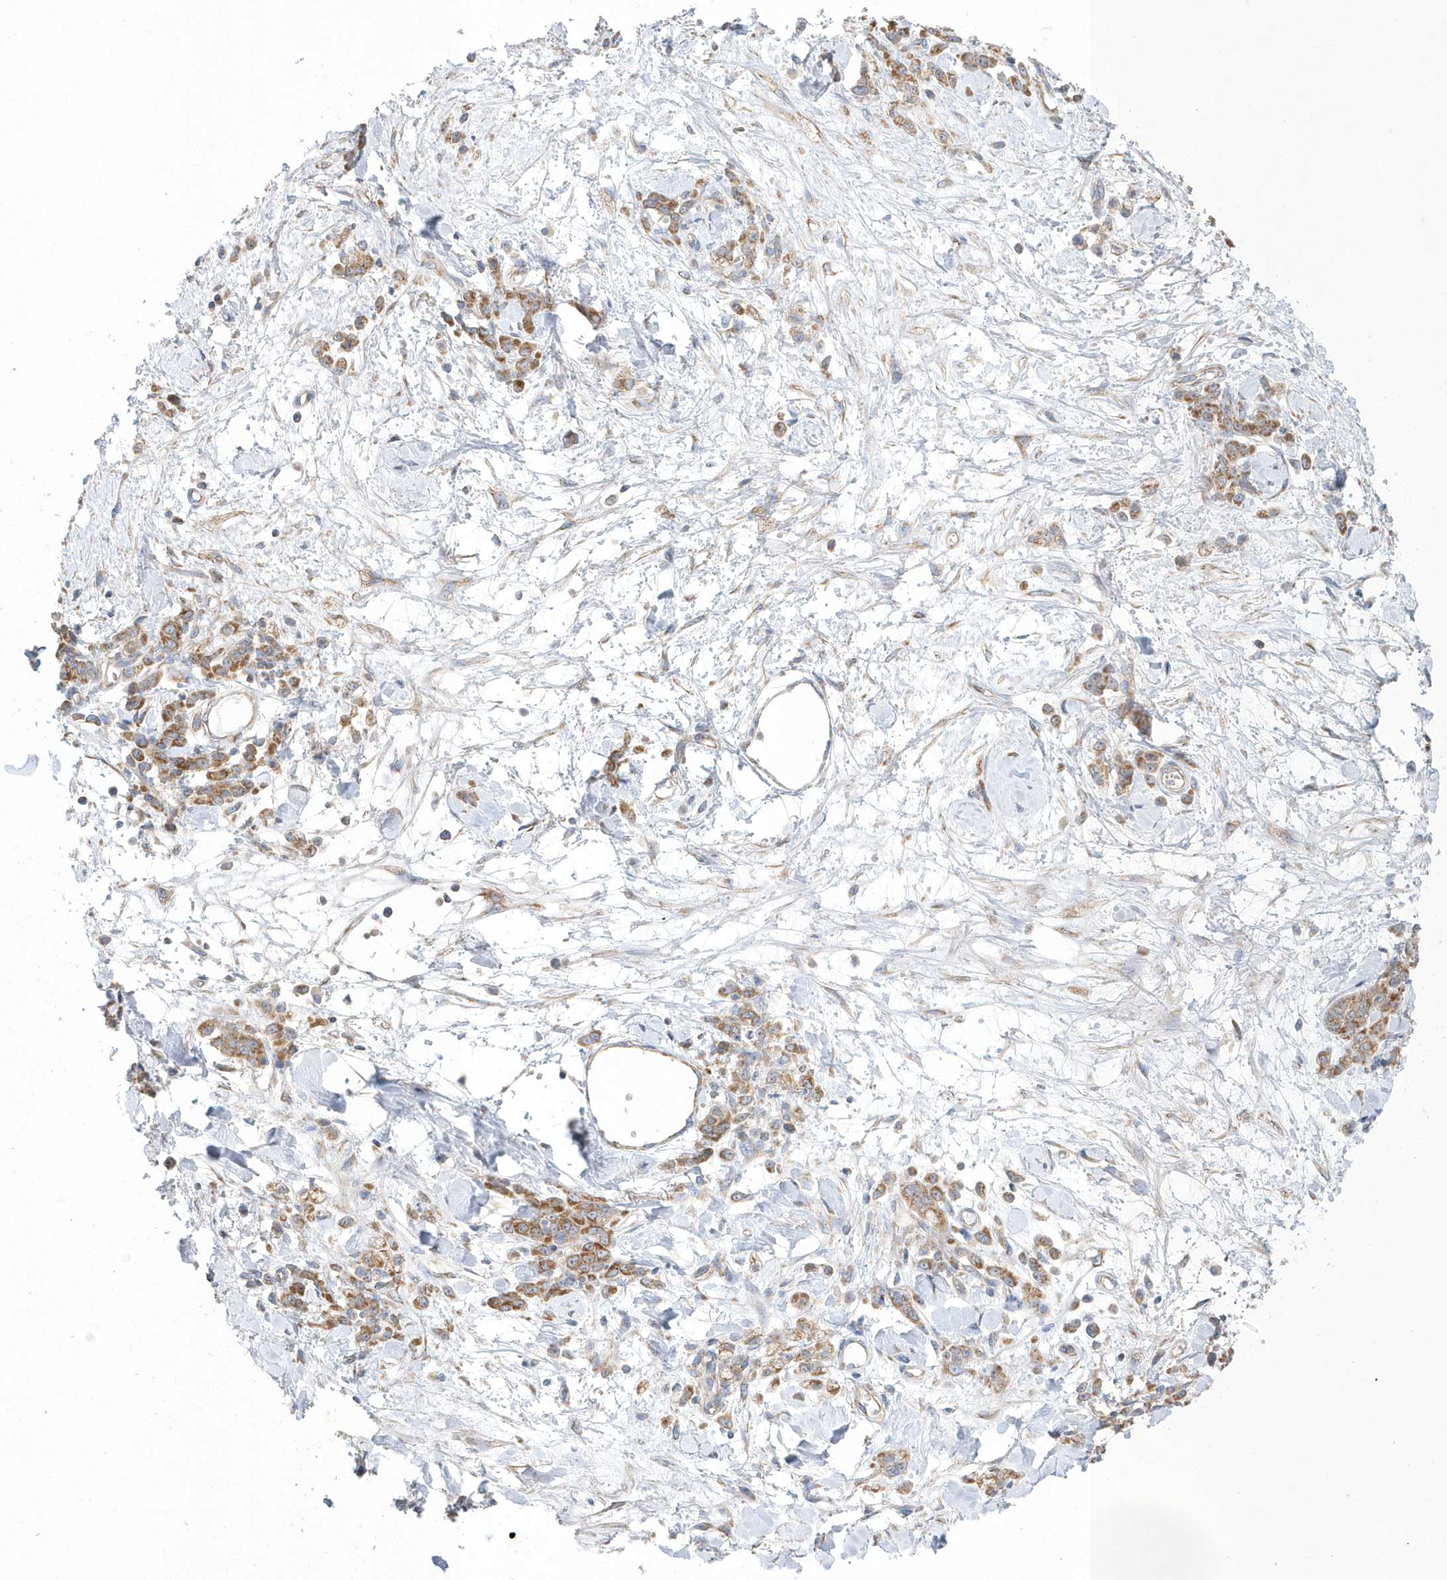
{"staining": {"intensity": "moderate", "quantity": ">75%", "location": "cytoplasmic/membranous"}, "tissue": "stomach cancer", "cell_type": "Tumor cells", "image_type": "cancer", "snomed": [{"axis": "morphology", "description": "Normal tissue, NOS"}, {"axis": "morphology", "description": "Adenocarcinoma, NOS"}, {"axis": "topography", "description": "Stomach"}], "caption": "This is an image of immunohistochemistry (IHC) staining of stomach cancer, which shows moderate staining in the cytoplasmic/membranous of tumor cells.", "gene": "SPATA5", "patient": {"sex": "male", "age": 82}}